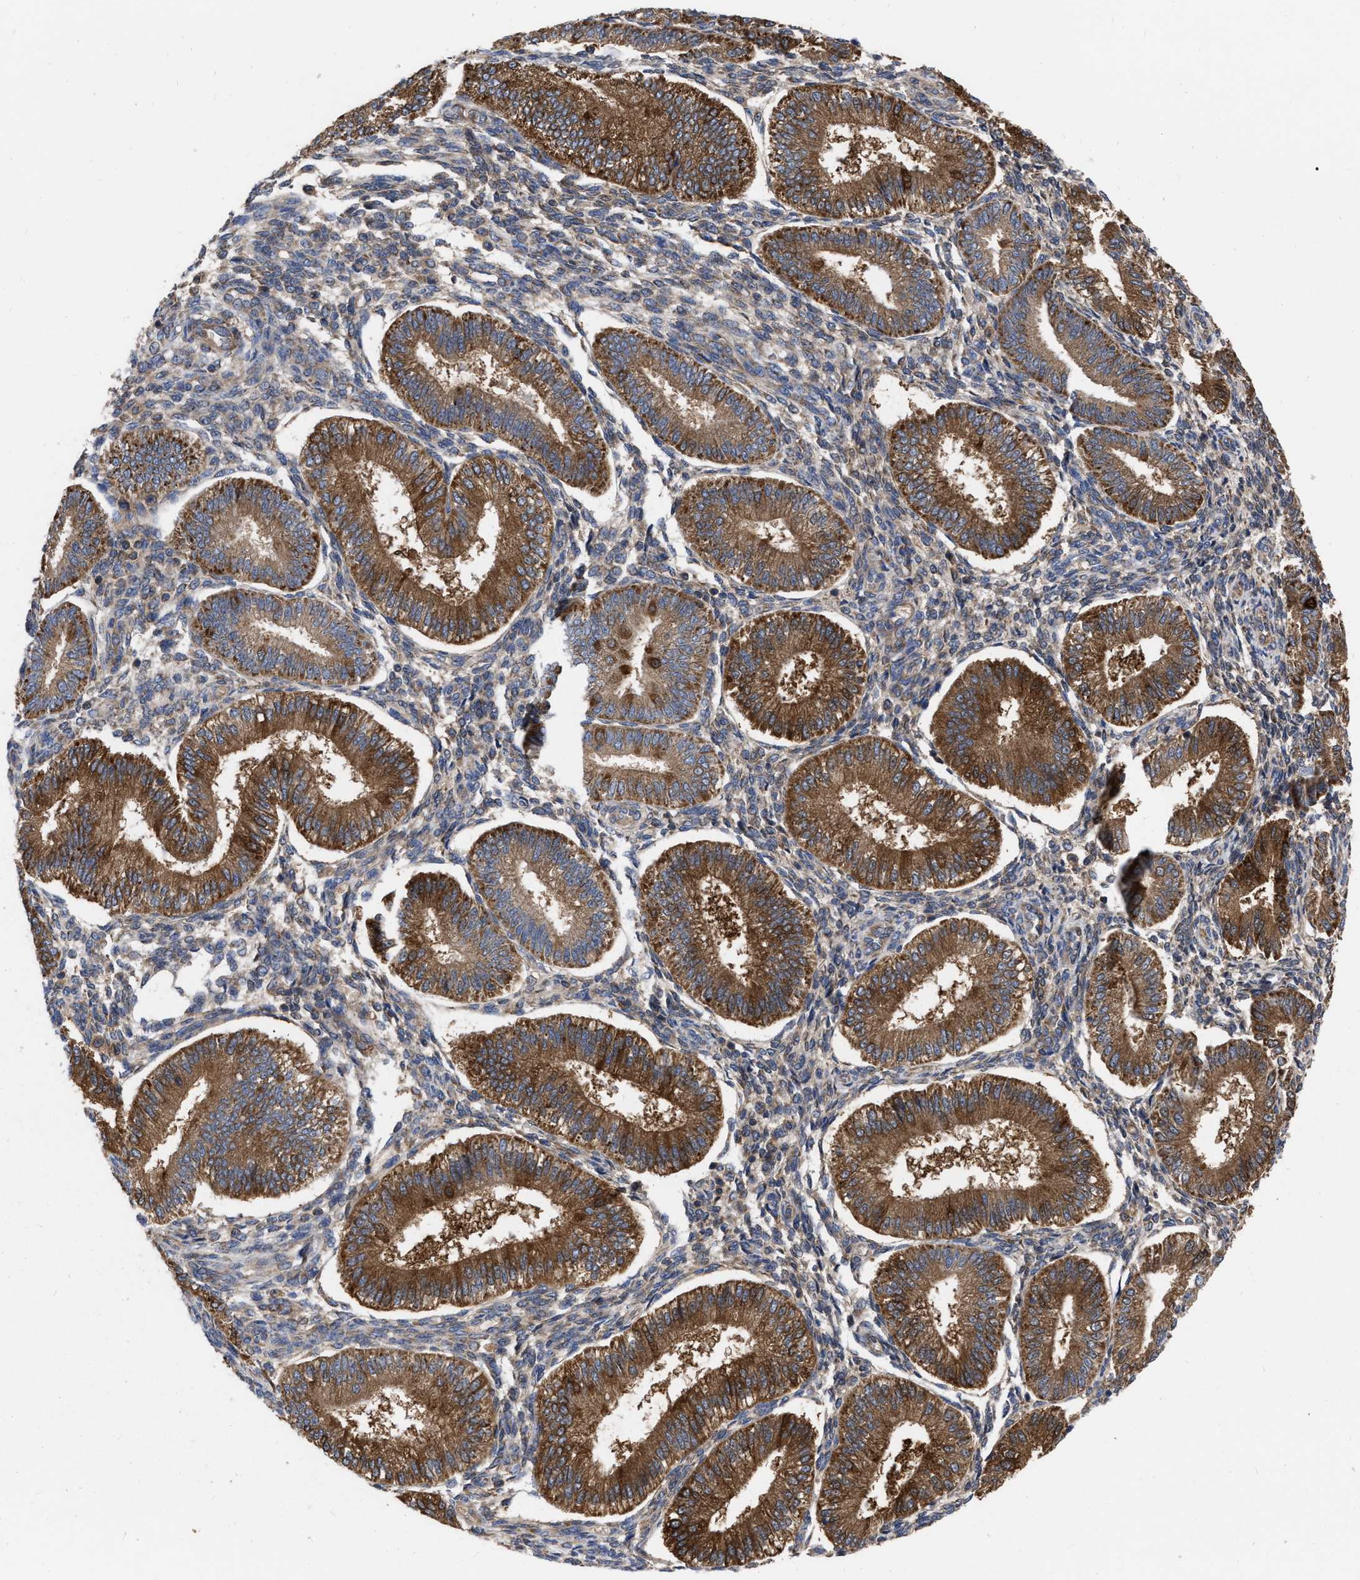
{"staining": {"intensity": "weak", "quantity": "<25%", "location": "cytoplasmic/membranous"}, "tissue": "endometrium", "cell_type": "Cells in endometrial stroma", "image_type": "normal", "snomed": [{"axis": "morphology", "description": "Normal tissue, NOS"}, {"axis": "topography", "description": "Endometrium"}], "caption": "Cells in endometrial stroma show no significant staining in normal endometrium. (Brightfield microscopy of DAB IHC at high magnification).", "gene": "CDKN2C", "patient": {"sex": "female", "age": 39}}